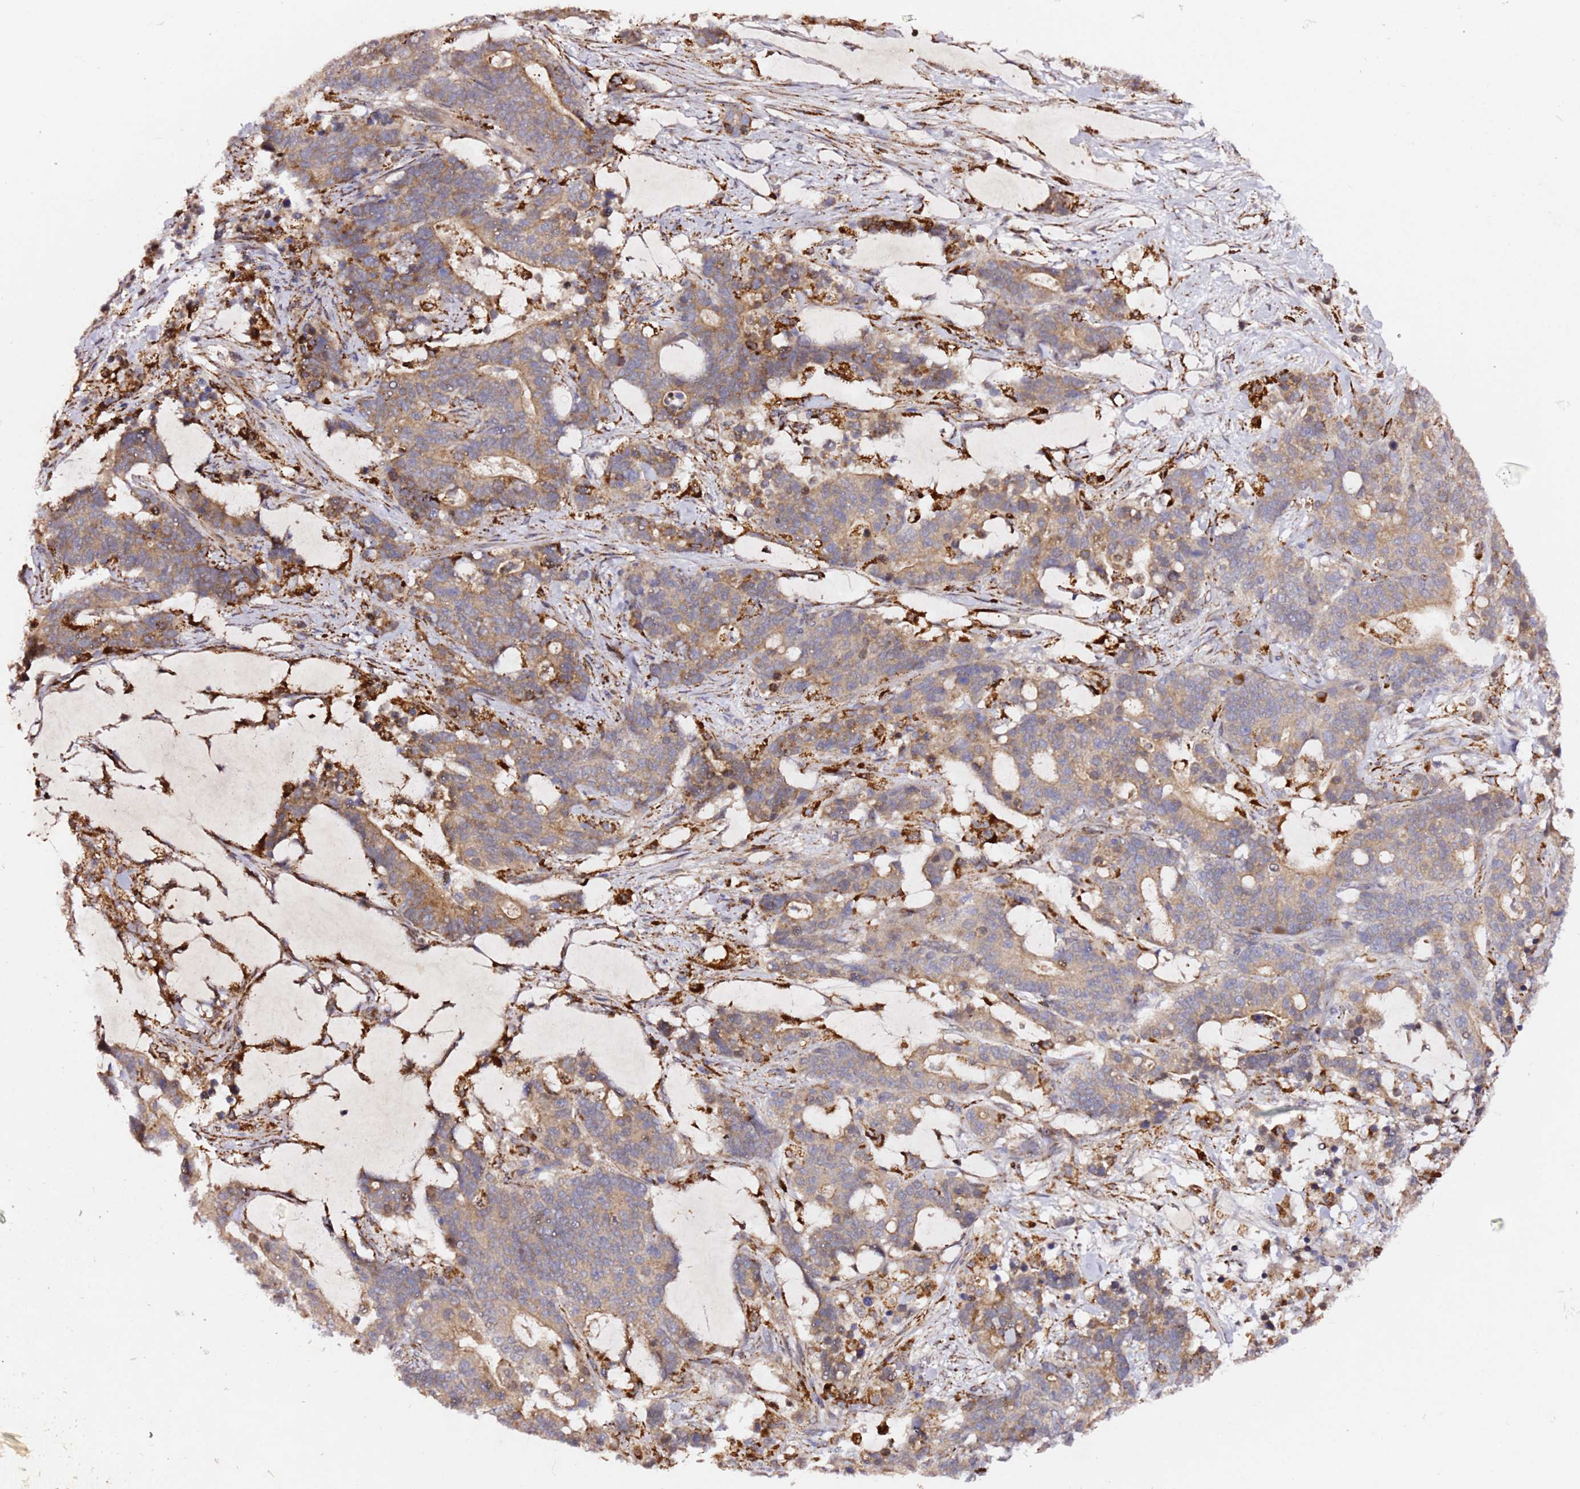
{"staining": {"intensity": "moderate", "quantity": ">75%", "location": "cytoplasmic/membranous"}, "tissue": "stomach cancer", "cell_type": "Tumor cells", "image_type": "cancer", "snomed": [{"axis": "morphology", "description": "Normal tissue, NOS"}, {"axis": "morphology", "description": "Adenocarcinoma, NOS"}, {"axis": "topography", "description": "Stomach"}], "caption": "Stomach adenocarcinoma stained with a brown dye demonstrates moderate cytoplasmic/membranous positive staining in approximately >75% of tumor cells.", "gene": "ALG11", "patient": {"sex": "female", "age": 64}}